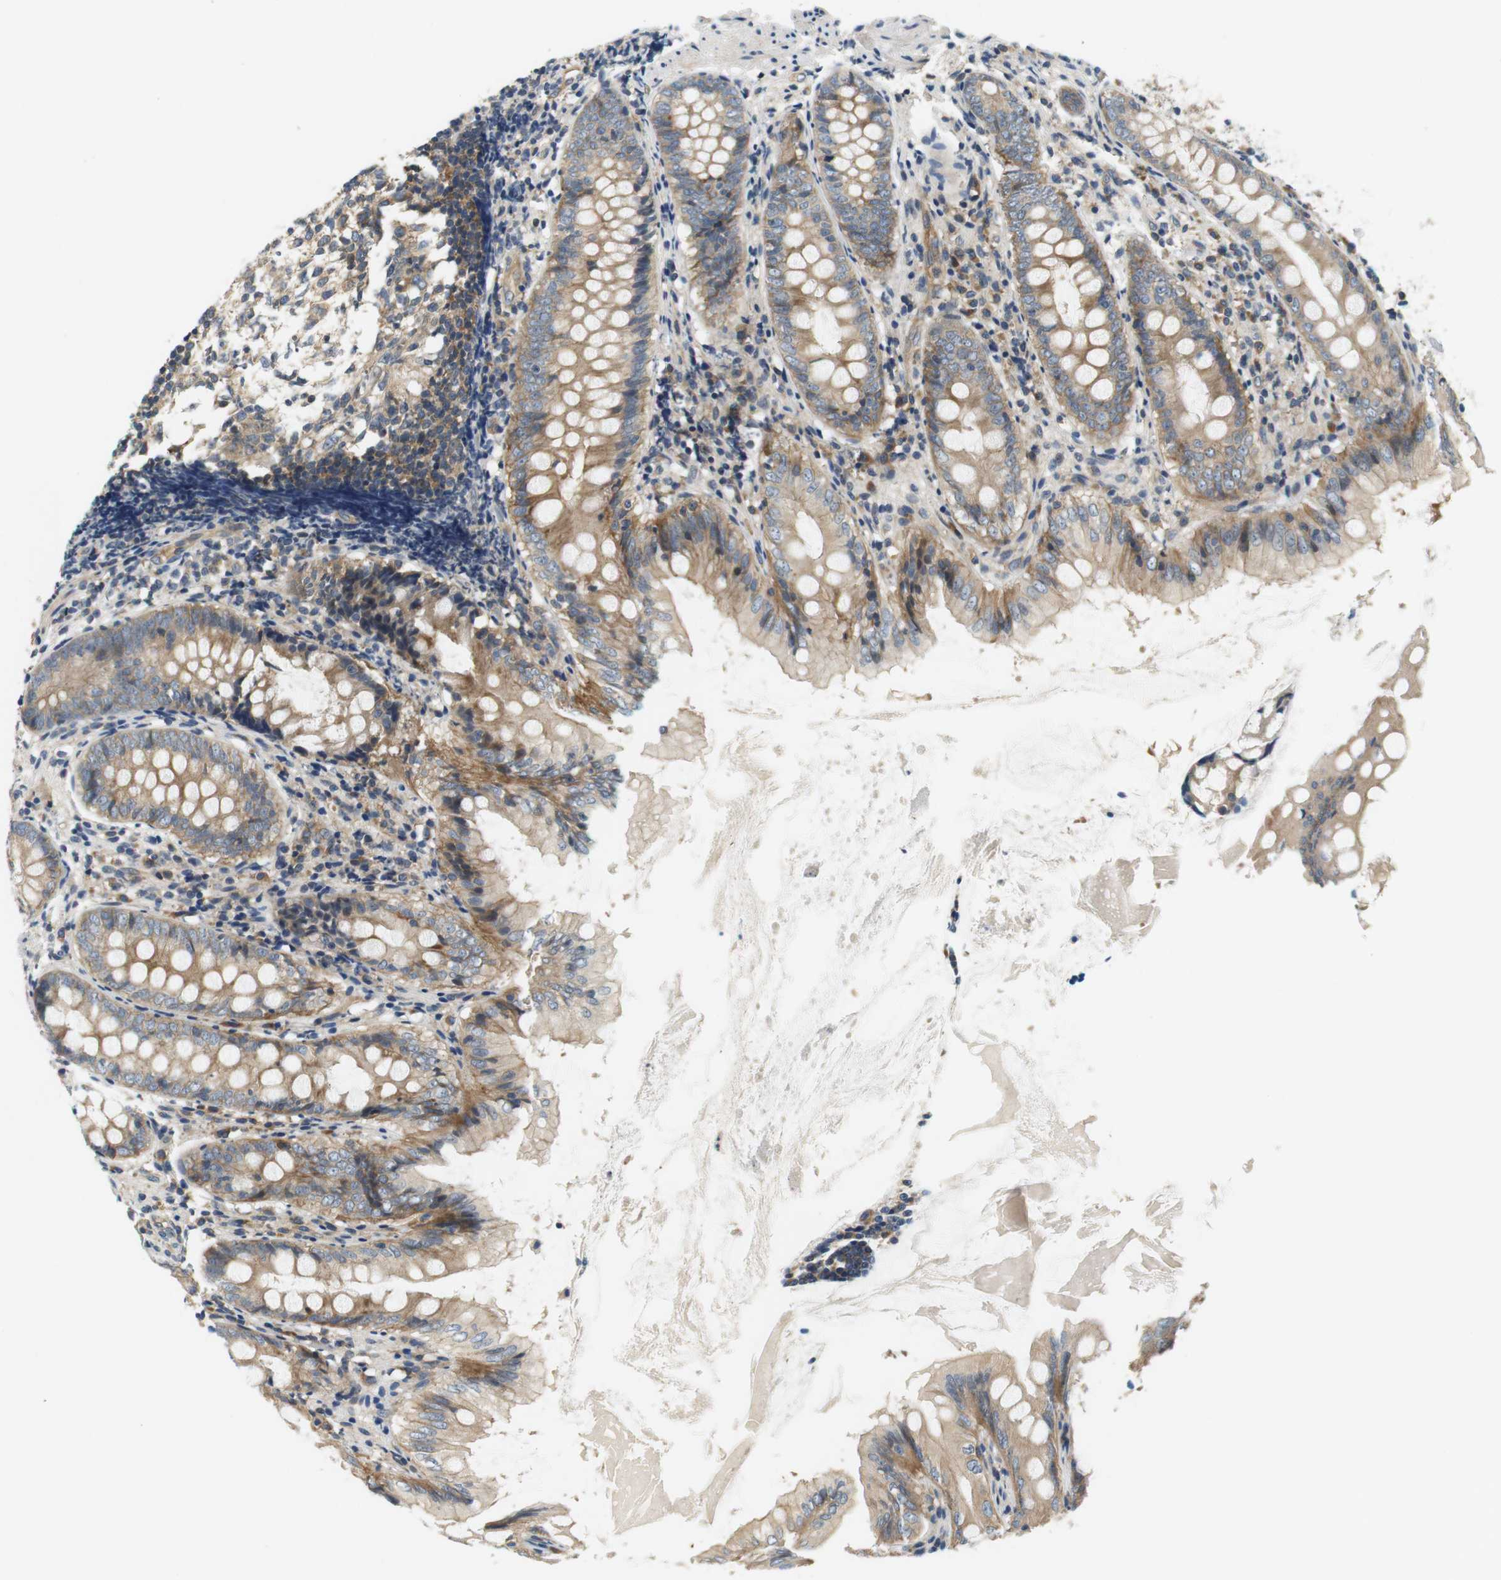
{"staining": {"intensity": "moderate", "quantity": ">75%", "location": "cytoplasmic/membranous"}, "tissue": "appendix", "cell_type": "Glandular cells", "image_type": "normal", "snomed": [{"axis": "morphology", "description": "Normal tissue, NOS"}, {"axis": "topography", "description": "Appendix"}], "caption": "This is an image of immunohistochemistry (IHC) staining of benign appendix, which shows moderate staining in the cytoplasmic/membranous of glandular cells.", "gene": "SH3GLB1", "patient": {"sex": "female", "age": 77}}